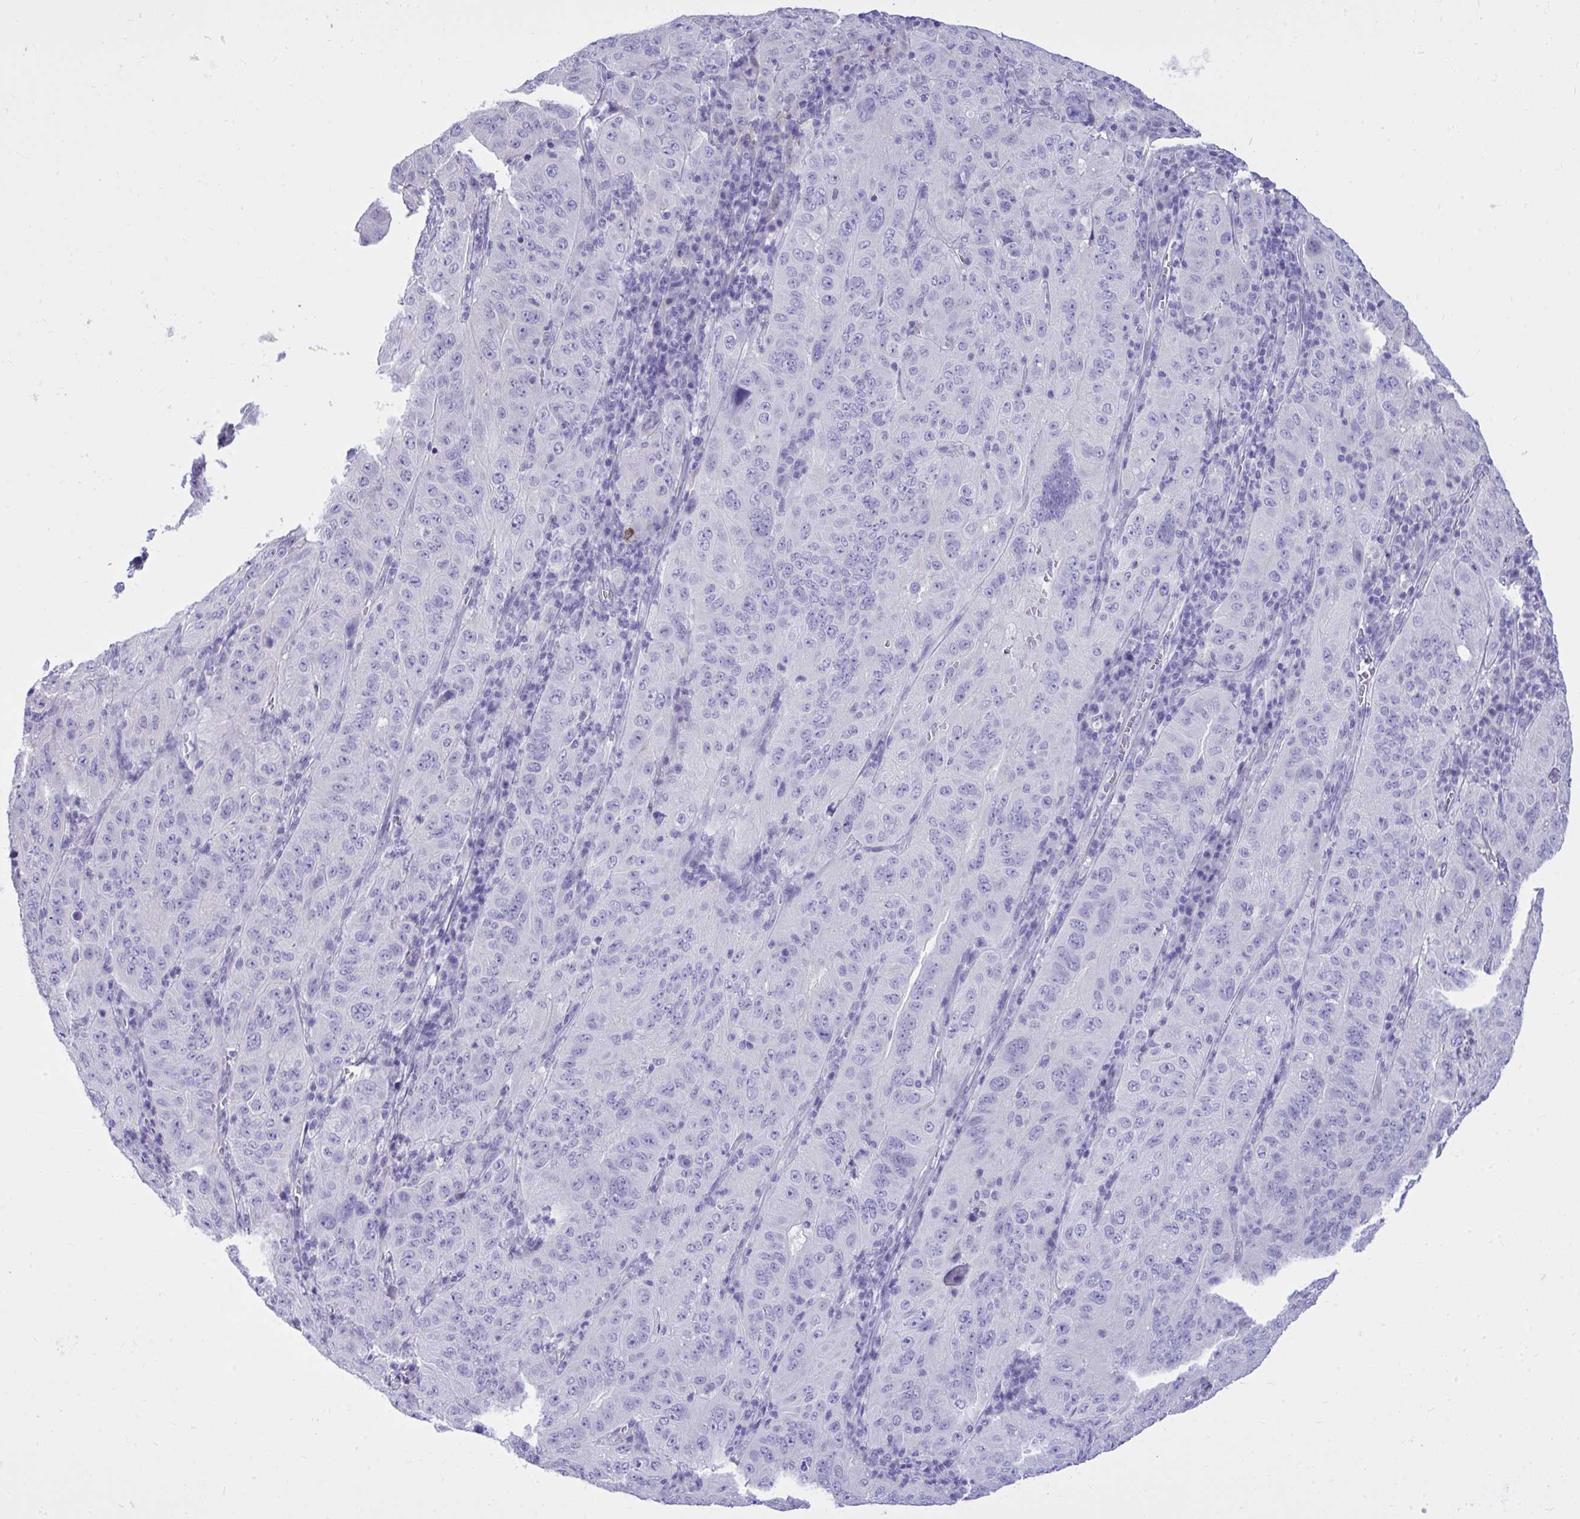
{"staining": {"intensity": "negative", "quantity": "none", "location": "none"}, "tissue": "pancreatic cancer", "cell_type": "Tumor cells", "image_type": "cancer", "snomed": [{"axis": "morphology", "description": "Adenocarcinoma, NOS"}, {"axis": "topography", "description": "Pancreas"}], "caption": "Human adenocarcinoma (pancreatic) stained for a protein using immunohistochemistry (IHC) shows no expression in tumor cells.", "gene": "PSD", "patient": {"sex": "male", "age": 63}}